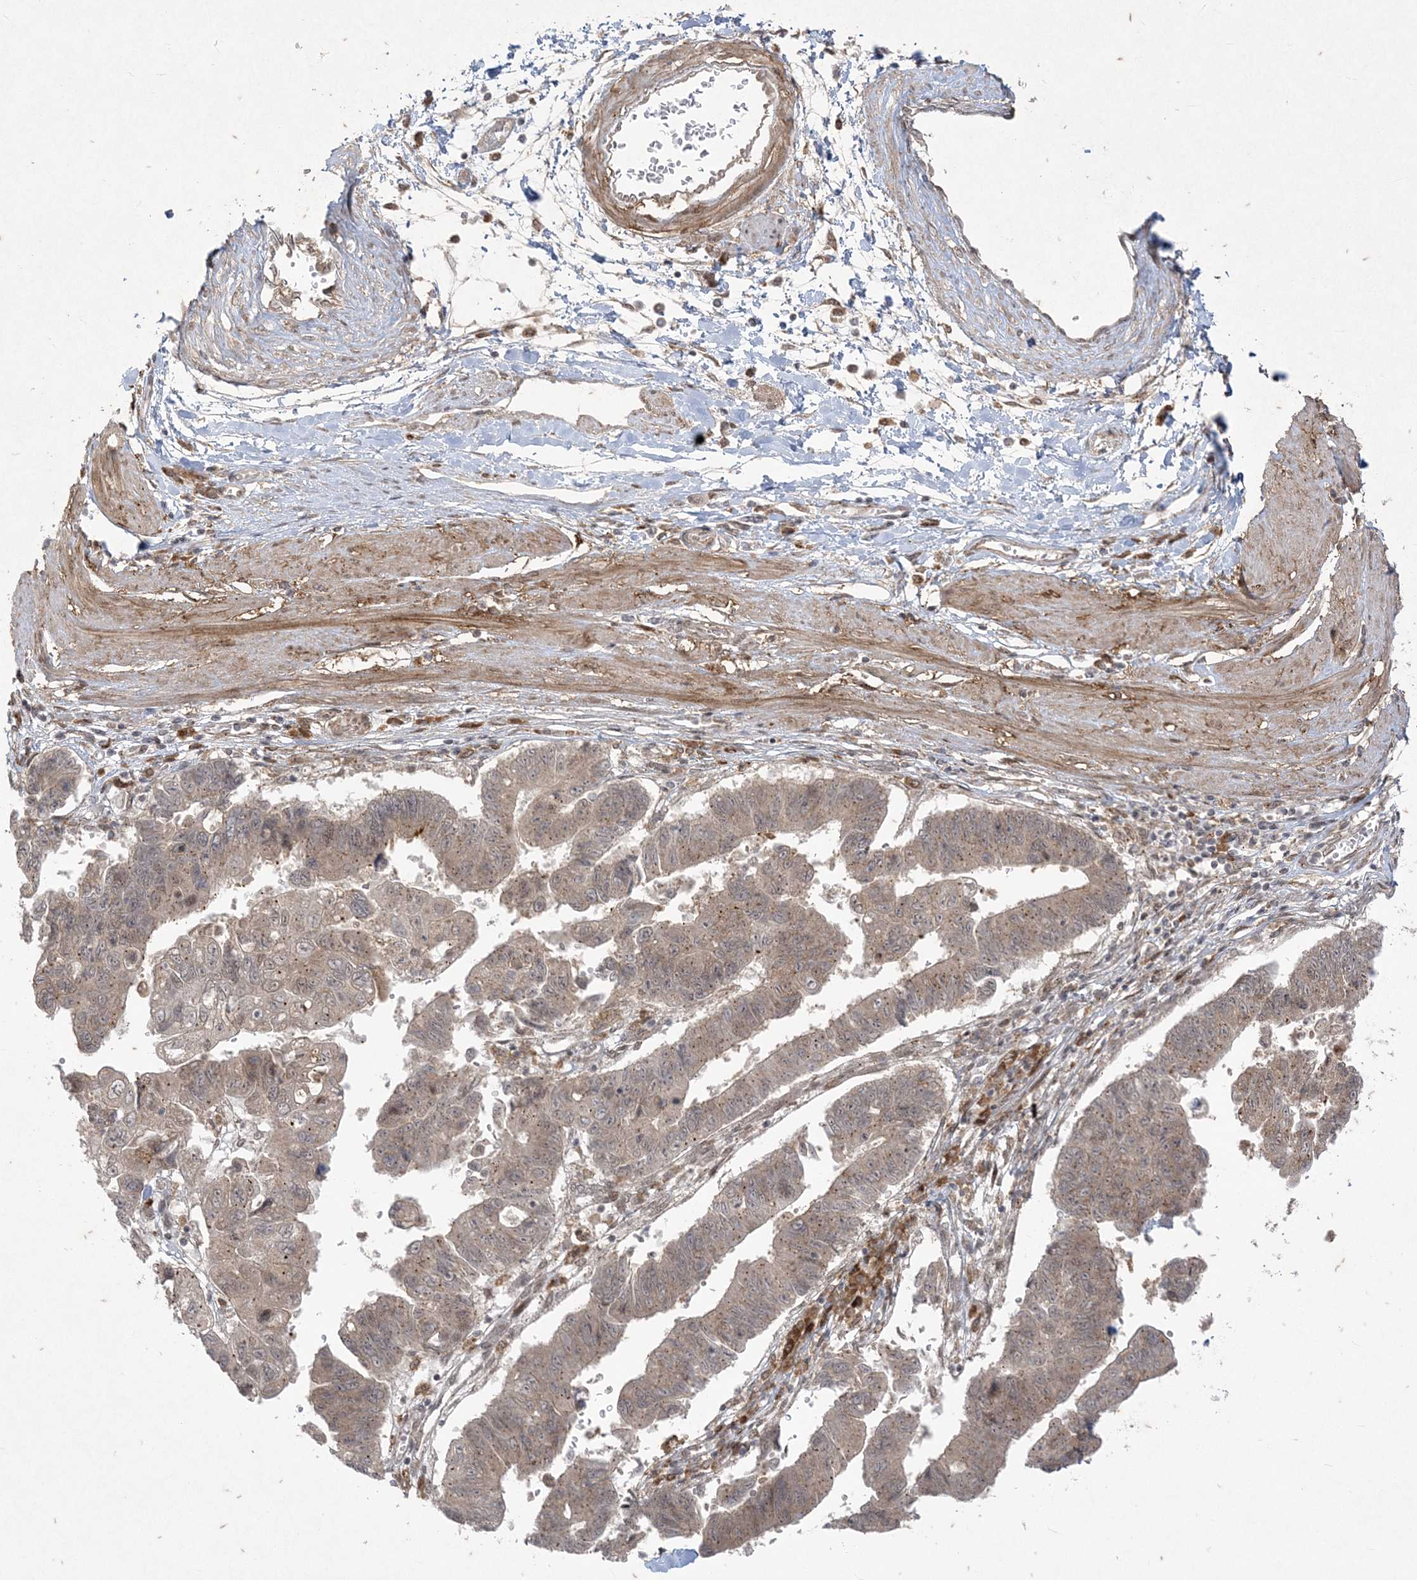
{"staining": {"intensity": "weak", "quantity": ">75%", "location": "cytoplasmic/membranous"}, "tissue": "stomach cancer", "cell_type": "Tumor cells", "image_type": "cancer", "snomed": [{"axis": "morphology", "description": "Adenocarcinoma, NOS"}, {"axis": "topography", "description": "Stomach"}], "caption": "Immunohistochemical staining of human stomach cancer demonstrates low levels of weak cytoplasmic/membranous protein expression in approximately >75% of tumor cells. (IHC, brightfield microscopy, high magnification).", "gene": "RRAS", "patient": {"sex": "male", "age": 59}}